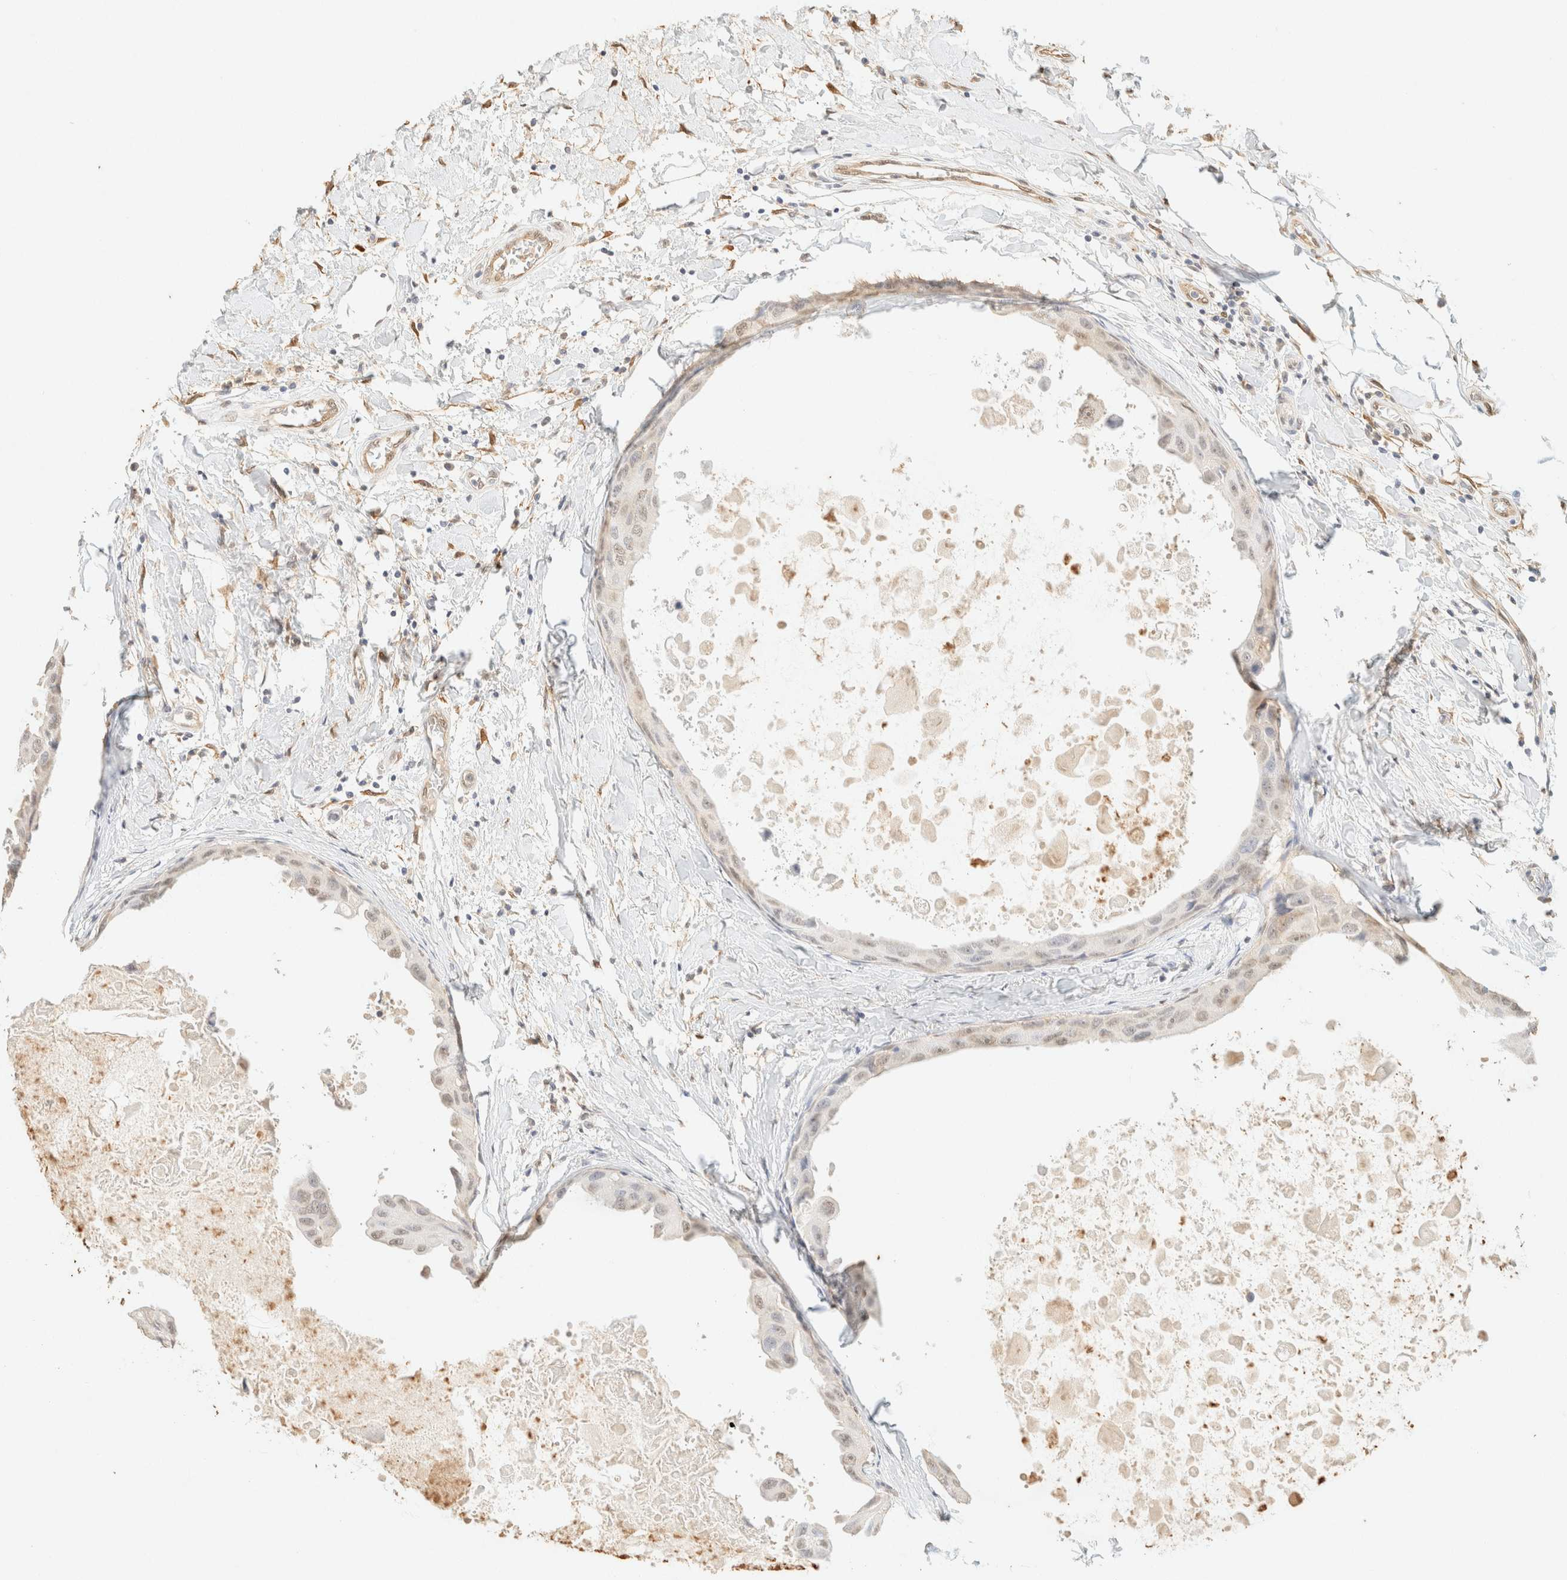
{"staining": {"intensity": "weak", "quantity": "<25%", "location": "nuclear"}, "tissue": "breast cancer", "cell_type": "Tumor cells", "image_type": "cancer", "snomed": [{"axis": "morphology", "description": "Duct carcinoma"}, {"axis": "topography", "description": "Breast"}], "caption": "The histopathology image demonstrates no staining of tumor cells in breast cancer.", "gene": "S100A13", "patient": {"sex": "female", "age": 27}}